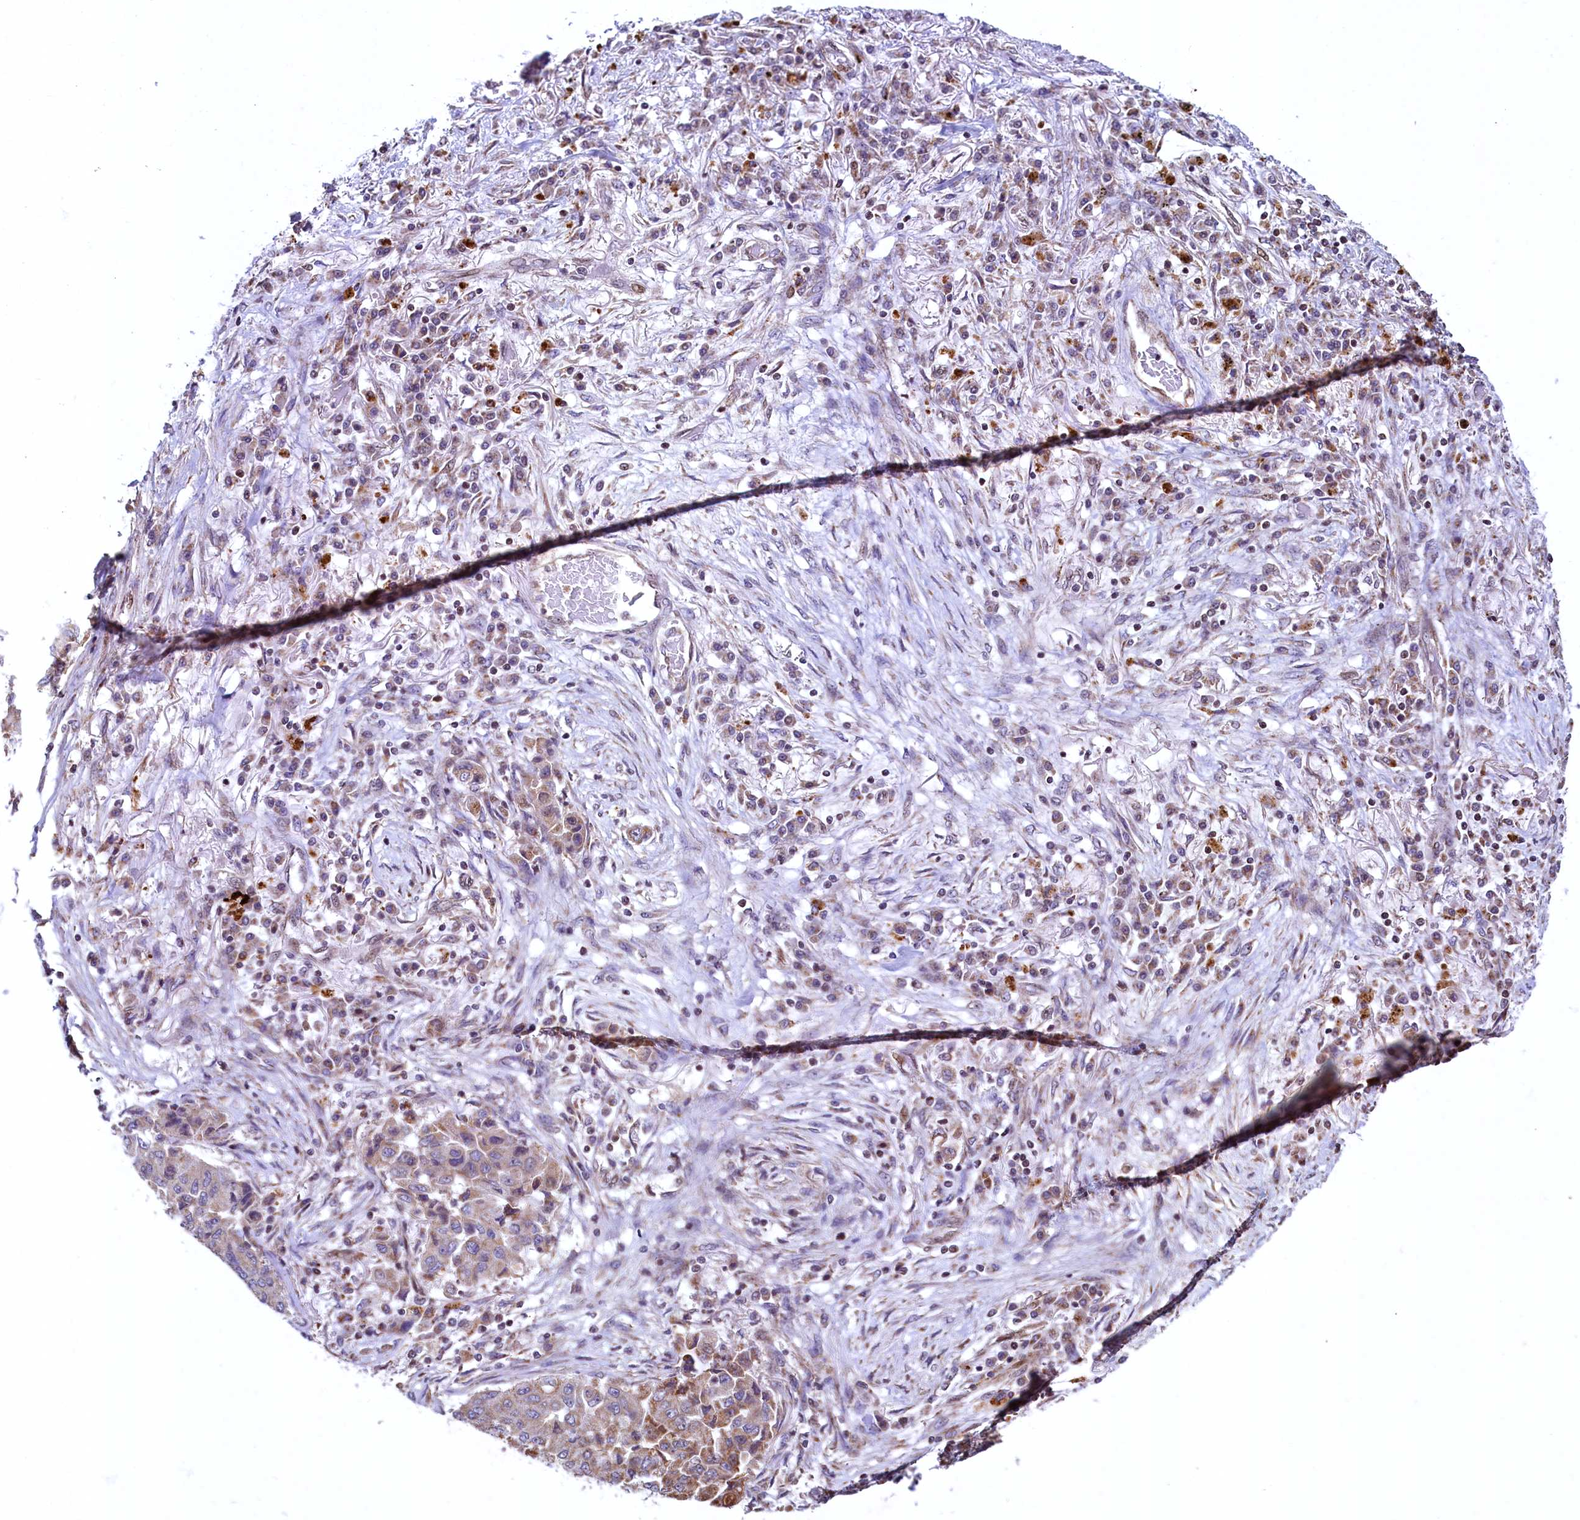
{"staining": {"intensity": "moderate", "quantity": "<25%", "location": "cytoplasmic/membranous"}, "tissue": "lung cancer", "cell_type": "Tumor cells", "image_type": "cancer", "snomed": [{"axis": "morphology", "description": "Squamous cell carcinoma, NOS"}, {"axis": "topography", "description": "Lung"}], "caption": "Immunohistochemistry (IHC) staining of squamous cell carcinoma (lung), which exhibits low levels of moderate cytoplasmic/membranous staining in about <25% of tumor cells indicating moderate cytoplasmic/membranous protein staining. The staining was performed using DAB (3,3'-diaminobenzidine) (brown) for protein detection and nuclei were counterstained in hematoxylin (blue).", "gene": "ZNF577", "patient": {"sex": "male", "age": 74}}